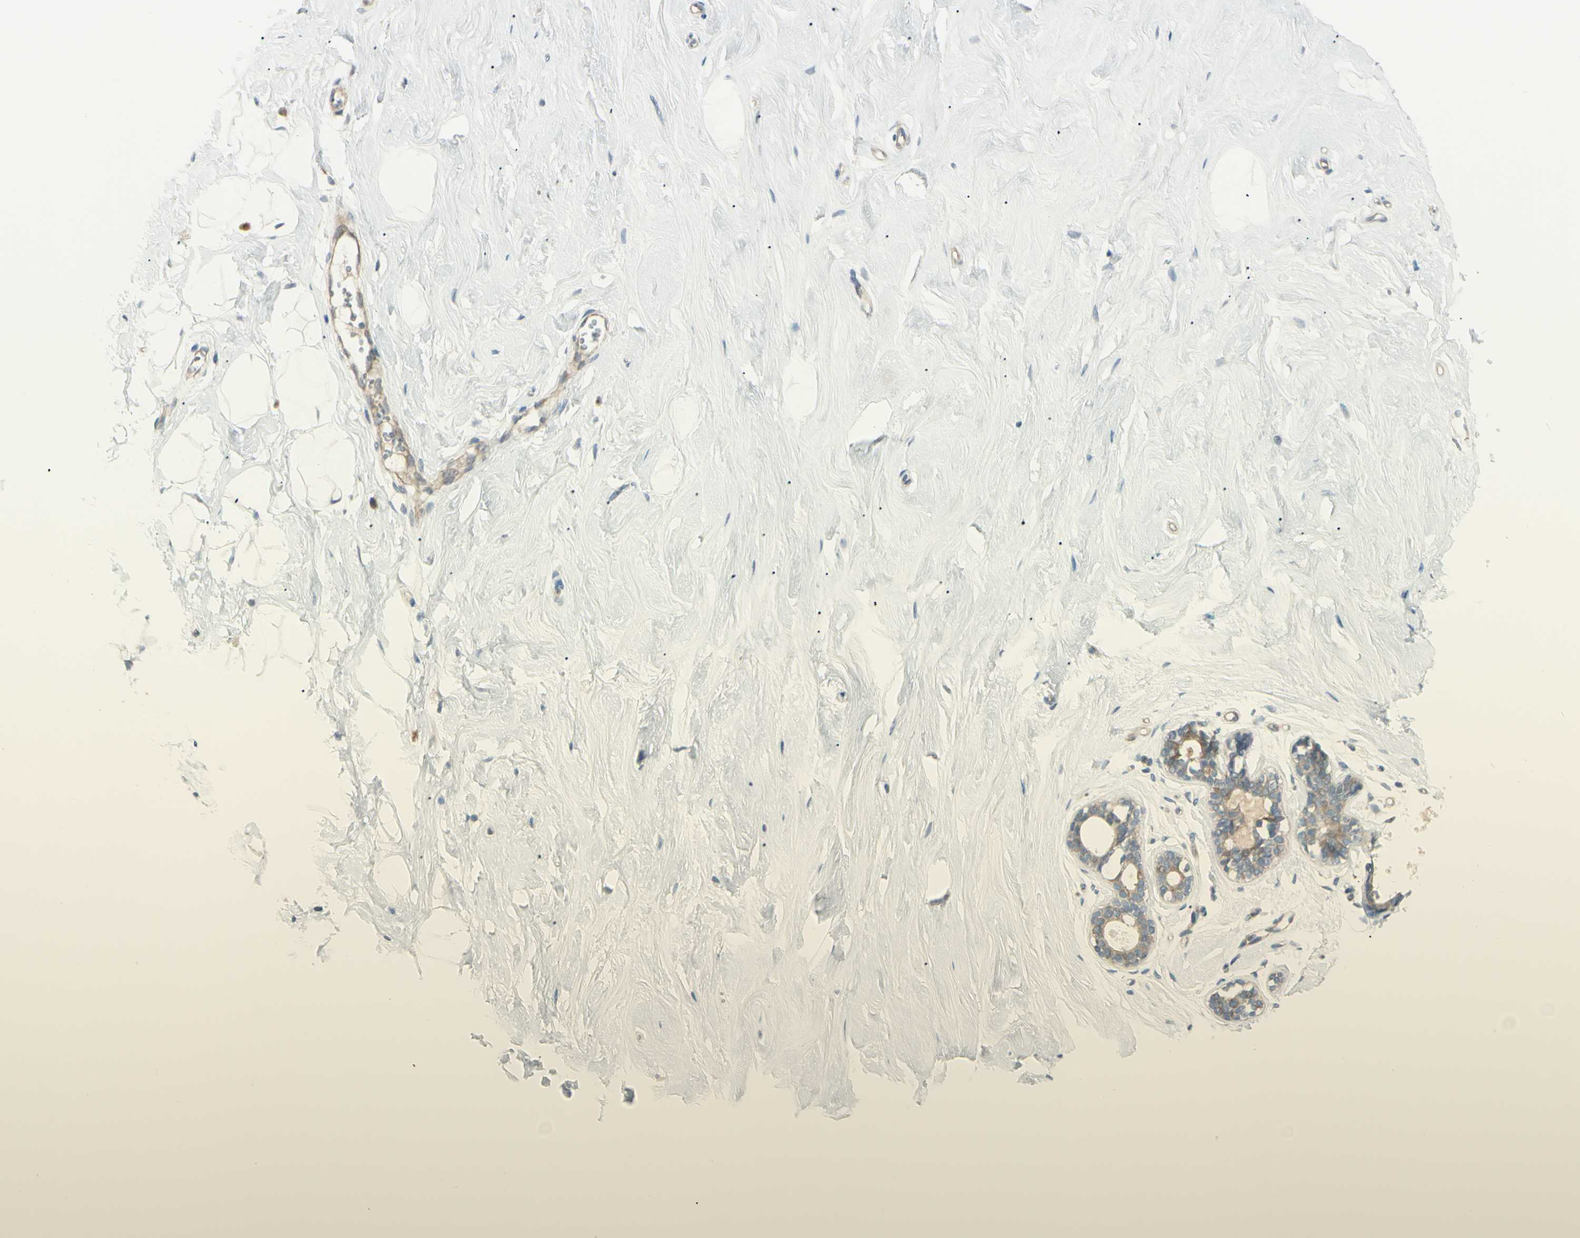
{"staining": {"intensity": "negative", "quantity": "none", "location": "none"}, "tissue": "breast", "cell_type": "Adipocytes", "image_type": "normal", "snomed": [{"axis": "morphology", "description": "Normal tissue, NOS"}, {"axis": "topography", "description": "Breast"}], "caption": "Immunohistochemistry of benign human breast shows no expression in adipocytes.", "gene": "LRRK1", "patient": {"sex": "female", "age": 23}}